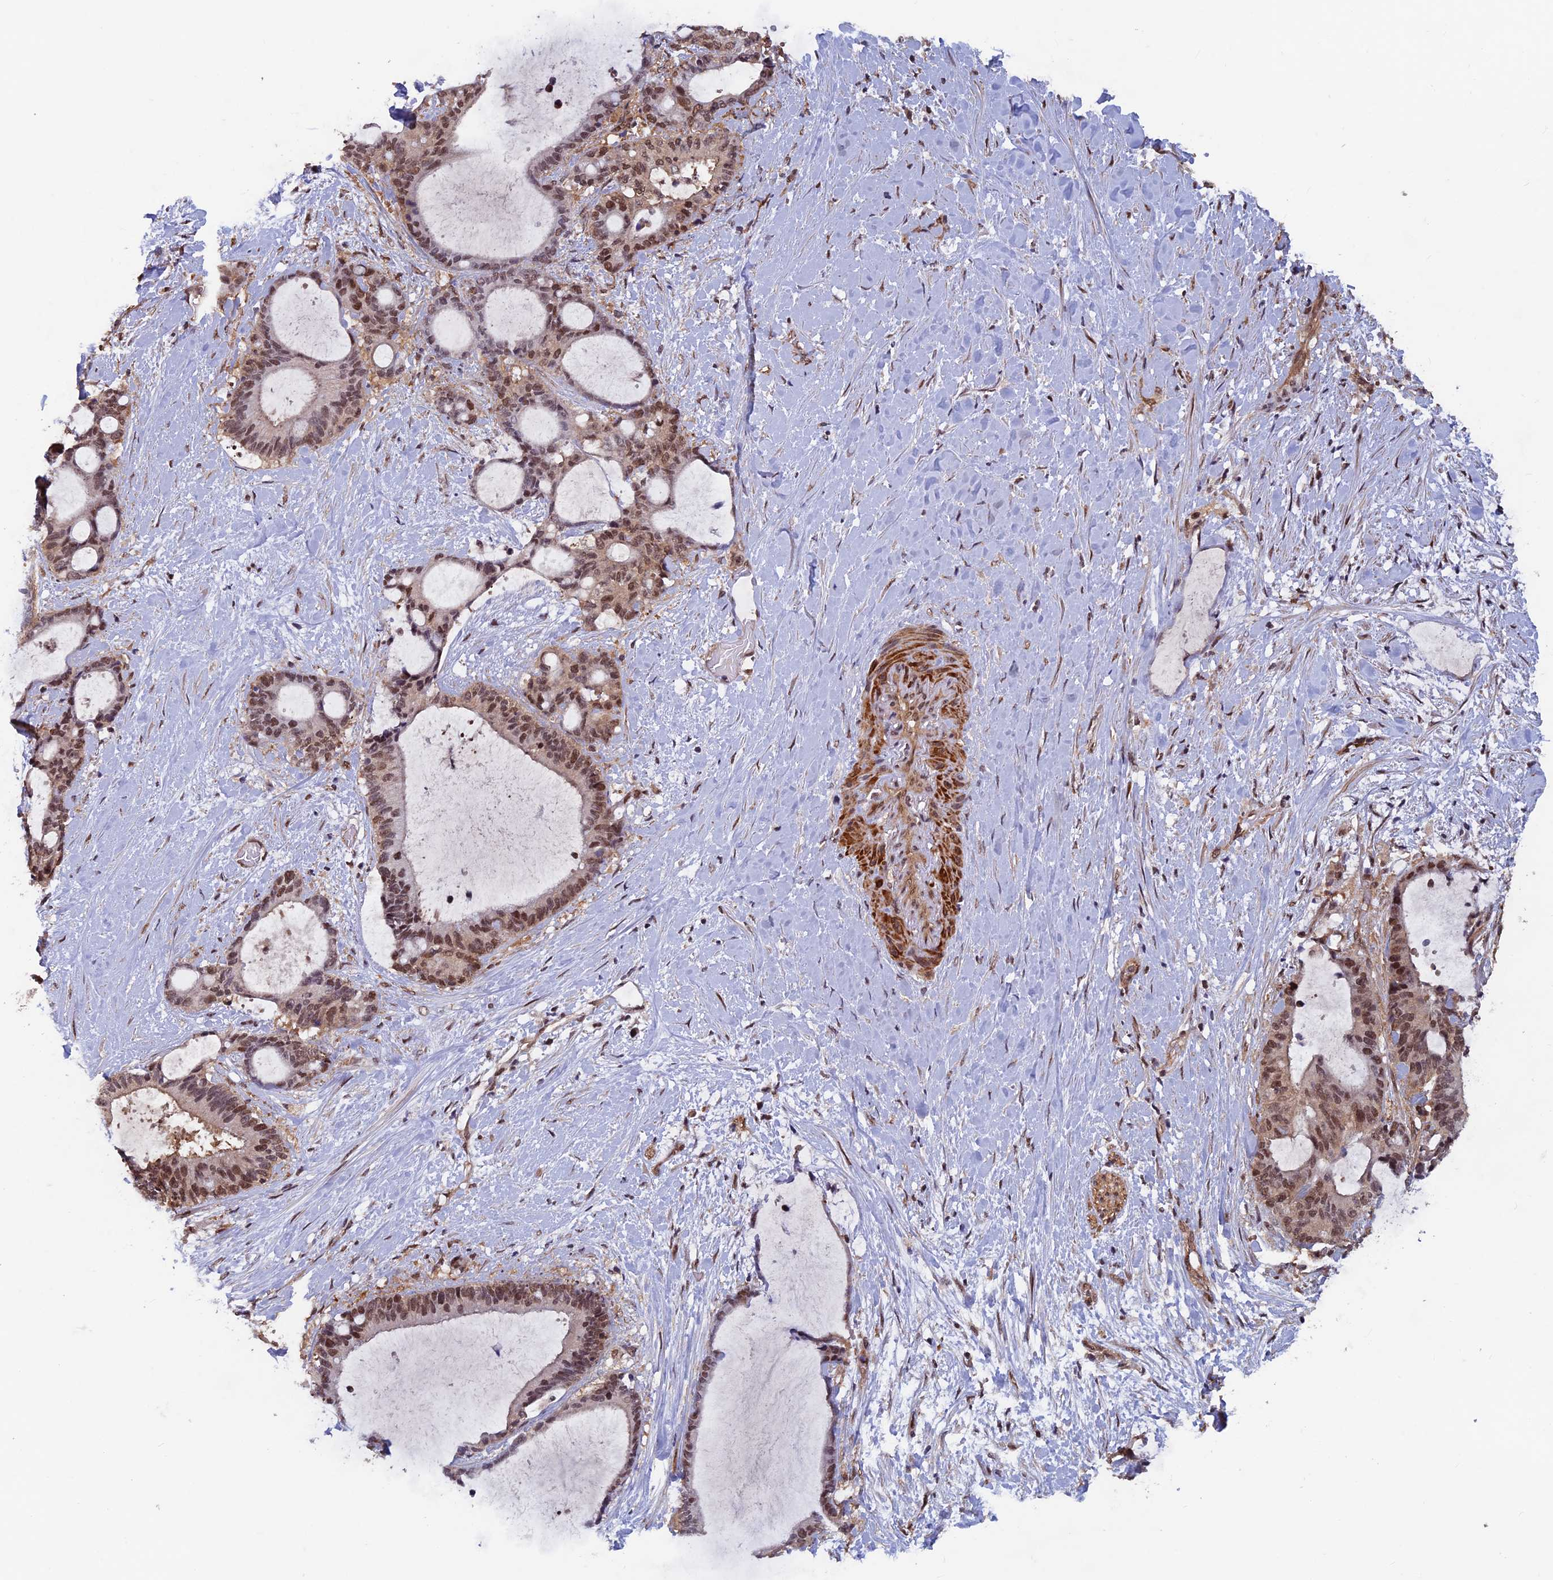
{"staining": {"intensity": "moderate", "quantity": ">75%", "location": "nuclear"}, "tissue": "liver cancer", "cell_type": "Tumor cells", "image_type": "cancer", "snomed": [{"axis": "morphology", "description": "Normal tissue, NOS"}, {"axis": "morphology", "description": "Cholangiocarcinoma"}, {"axis": "topography", "description": "Liver"}, {"axis": "topography", "description": "Peripheral nerve tissue"}], "caption": "A brown stain shows moderate nuclear expression of a protein in human liver cancer (cholangiocarcinoma) tumor cells. (DAB = brown stain, brightfield microscopy at high magnification).", "gene": "FAM53C", "patient": {"sex": "female", "age": 73}}